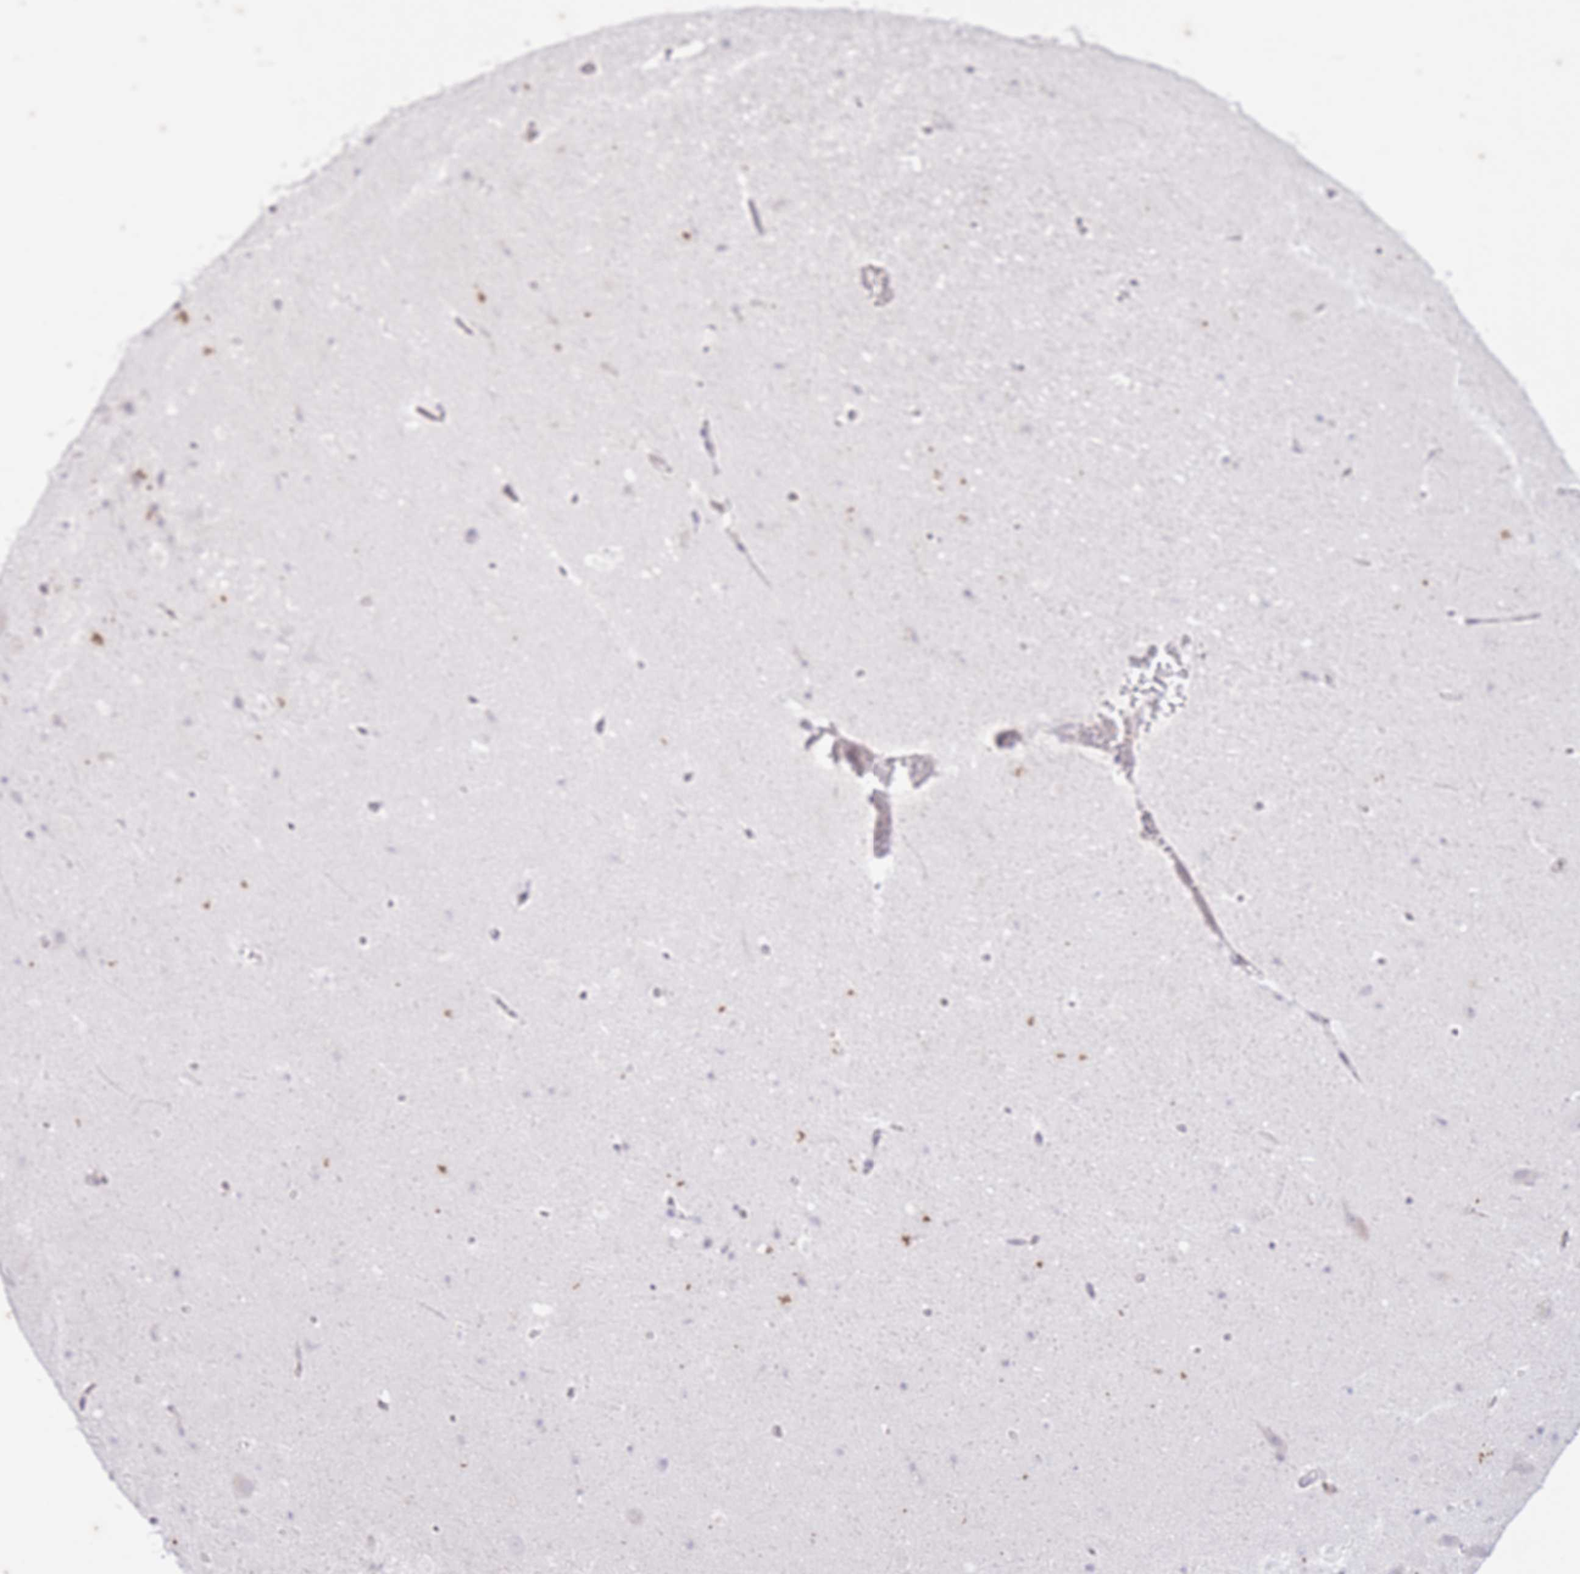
{"staining": {"intensity": "moderate", "quantity": "<25%", "location": "cytoplasmic/membranous"}, "tissue": "hippocampus", "cell_type": "Glial cells", "image_type": "normal", "snomed": [{"axis": "morphology", "description": "Normal tissue, NOS"}, {"axis": "topography", "description": "Hippocampus"}], "caption": "Glial cells exhibit low levels of moderate cytoplasmic/membranous positivity in about <25% of cells in benign hippocampus. The staining was performed using DAB (3,3'-diaminobenzidine) to visualize the protein expression in brown, while the nuclei were stained in blue with hematoxylin (Magnification: 20x).", "gene": "ARPIN", "patient": {"sex": "male", "age": 37}}